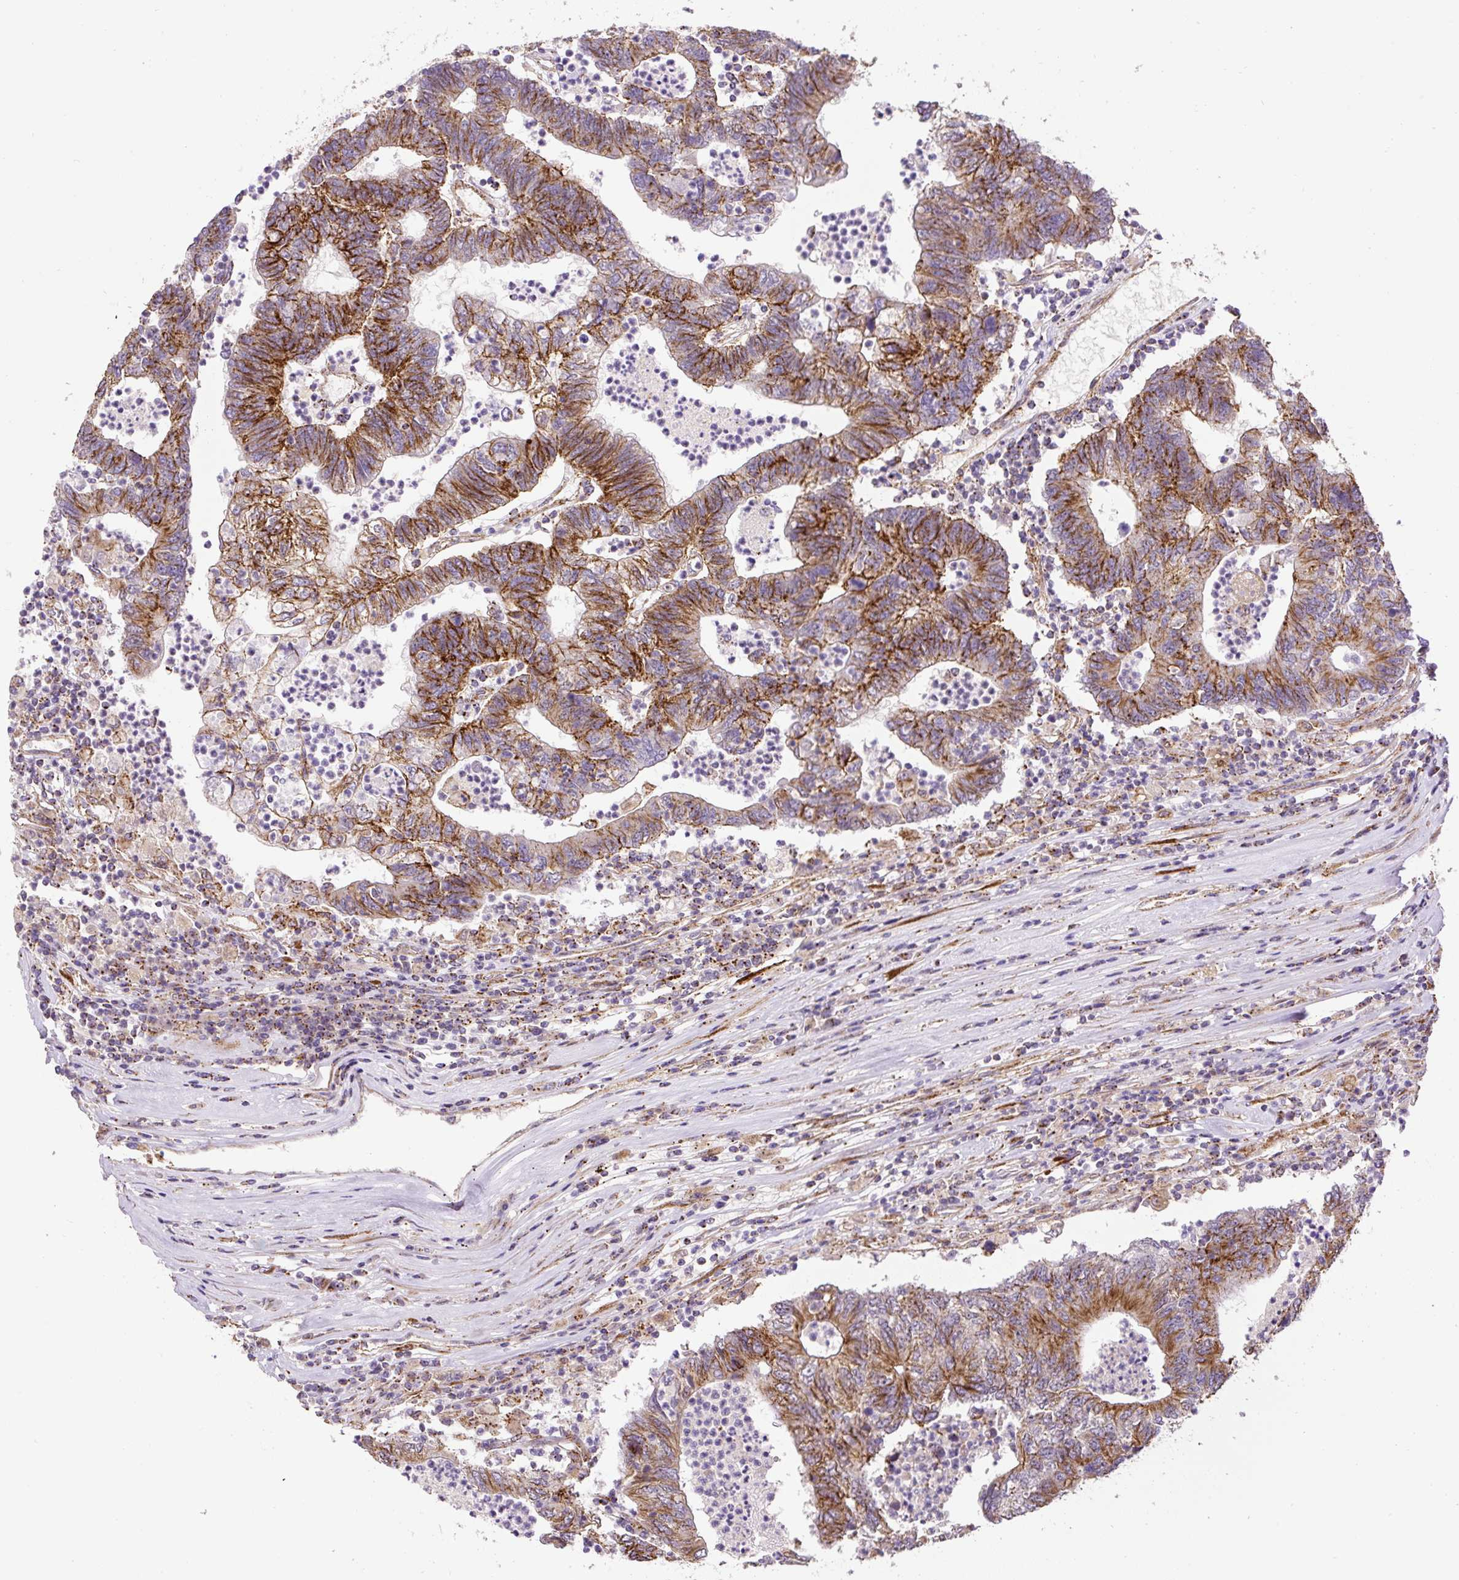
{"staining": {"intensity": "moderate", "quantity": ">75%", "location": "cytoplasmic/membranous"}, "tissue": "colorectal cancer", "cell_type": "Tumor cells", "image_type": "cancer", "snomed": [{"axis": "morphology", "description": "Adenocarcinoma, NOS"}, {"axis": "topography", "description": "Colon"}], "caption": "Protein staining of colorectal adenocarcinoma tissue shows moderate cytoplasmic/membranous expression in approximately >75% of tumor cells. (DAB IHC with brightfield microscopy, high magnification).", "gene": "RNF170", "patient": {"sex": "female", "age": 48}}